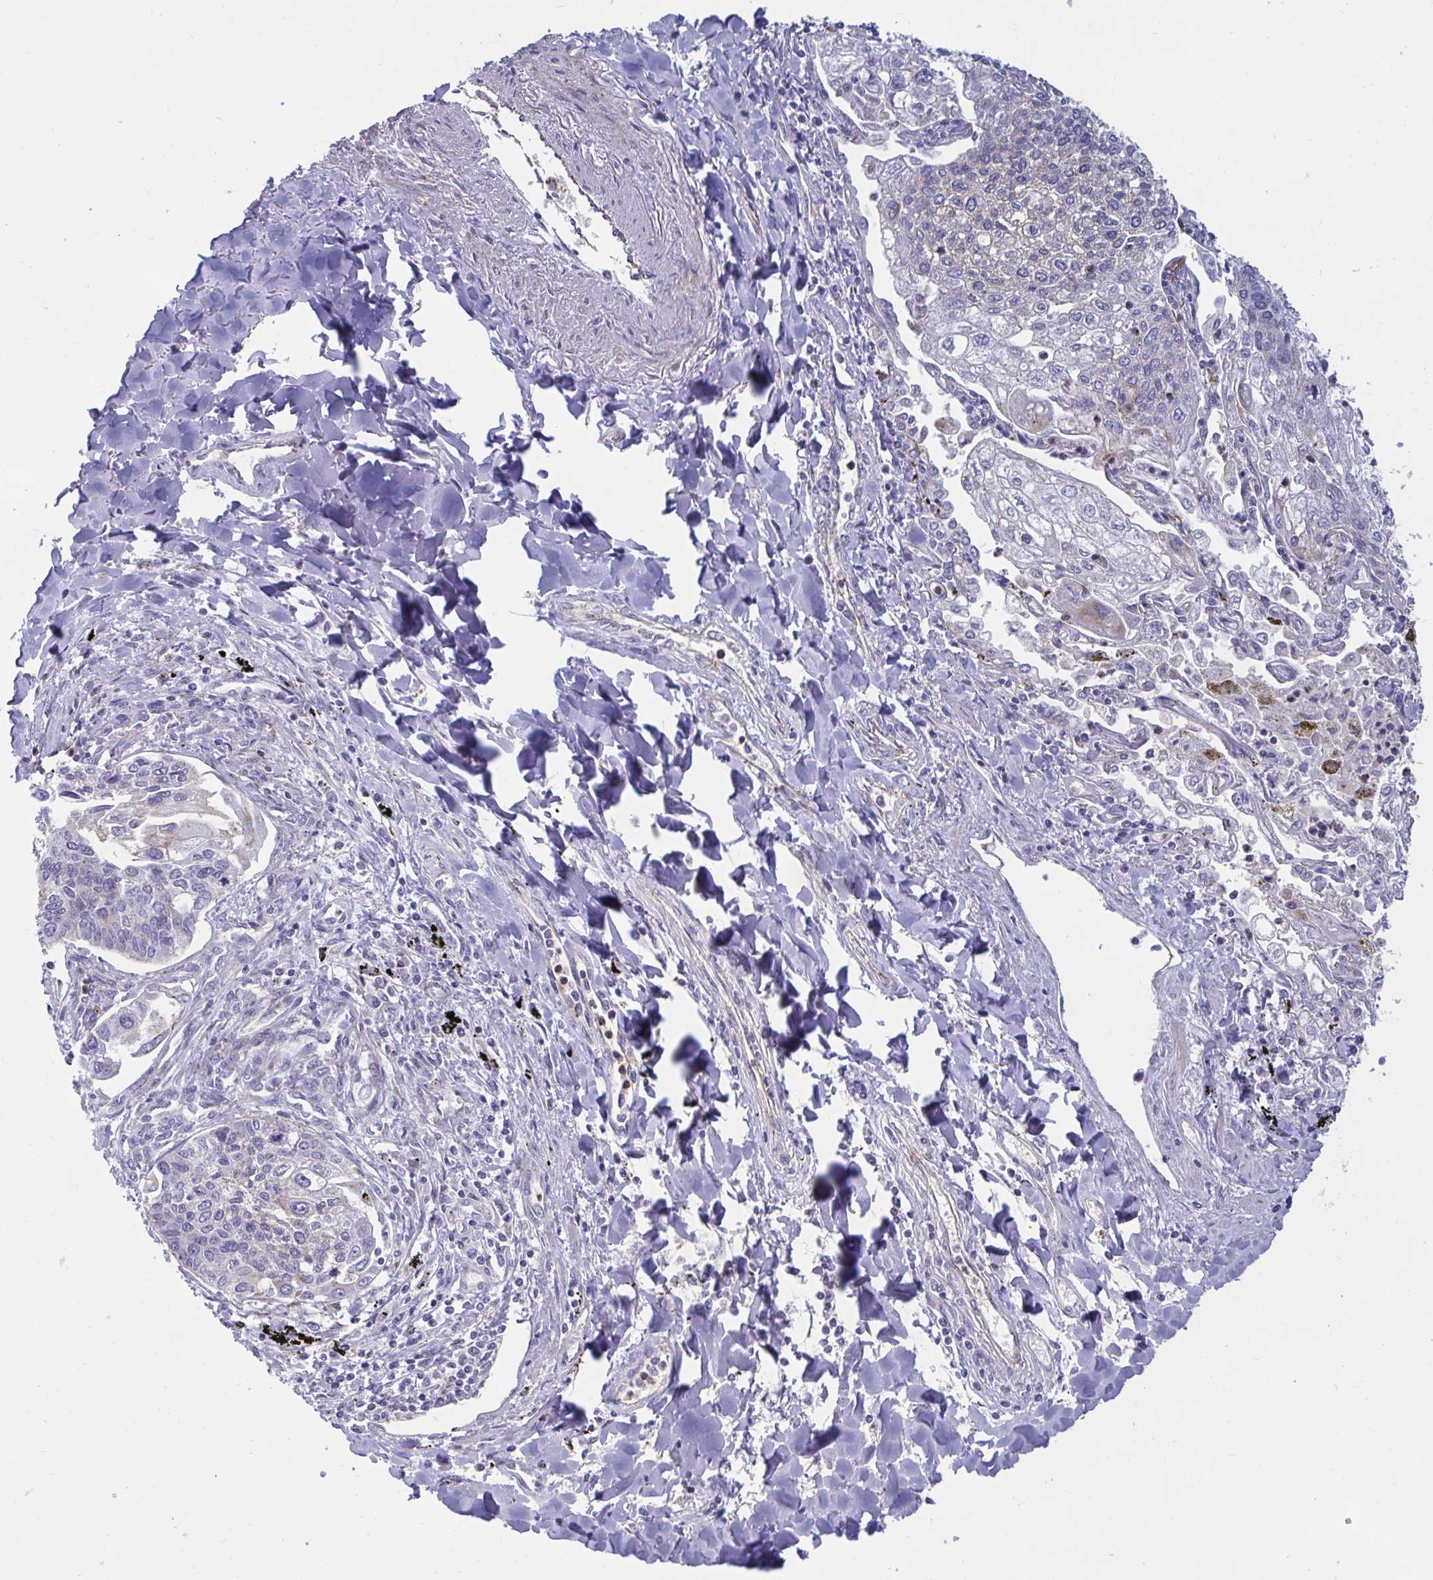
{"staining": {"intensity": "negative", "quantity": "none", "location": "none"}, "tissue": "lung cancer", "cell_type": "Tumor cells", "image_type": "cancer", "snomed": [{"axis": "morphology", "description": "Squamous cell carcinoma, NOS"}, {"axis": "topography", "description": "Lung"}], "caption": "A high-resolution photomicrograph shows immunohistochemistry staining of lung squamous cell carcinoma, which displays no significant staining in tumor cells.", "gene": "SLC9A6", "patient": {"sex": "male", "age": 74}}